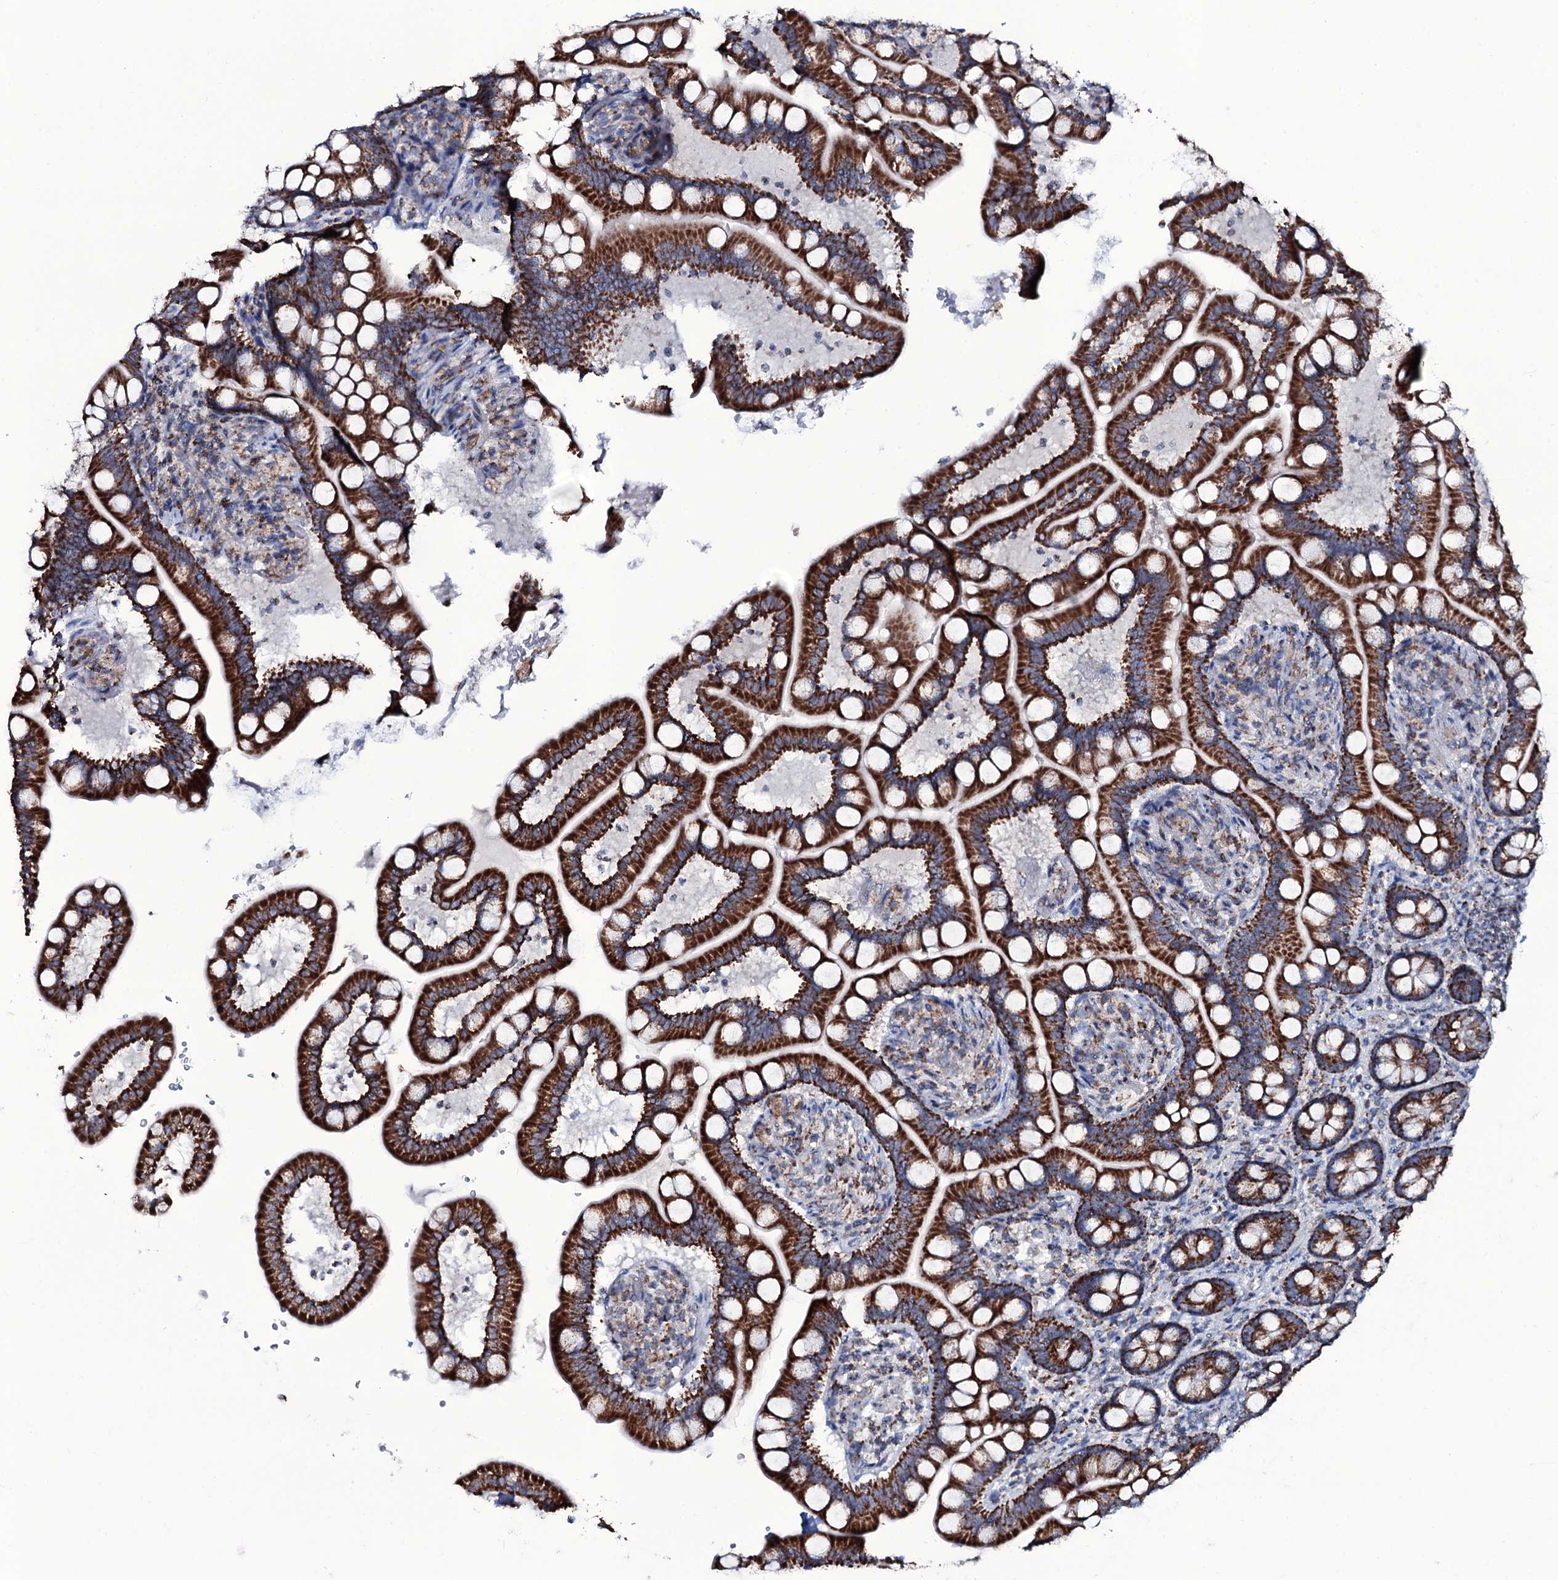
{"staining": {"intensity": "strong", "quantity": ">75%", "location": "cytoplasmic/membranous"}, "tissue": "small intestine", "cell_type": "Glandular cells", "image_type": "normal", "snomed": [{"axis": "morphology", "description": "Normal tissue, NOS"}, {"axis": "topography", "description": "Small intestine"}], "caption": "Protein expression analysis of unremarkable small intestine shows strong cytoplasmic/membranous expression in about >75% of glandular cells.", "gene": "MRPS35", "patient": {"sex": "female", "age": 64}}